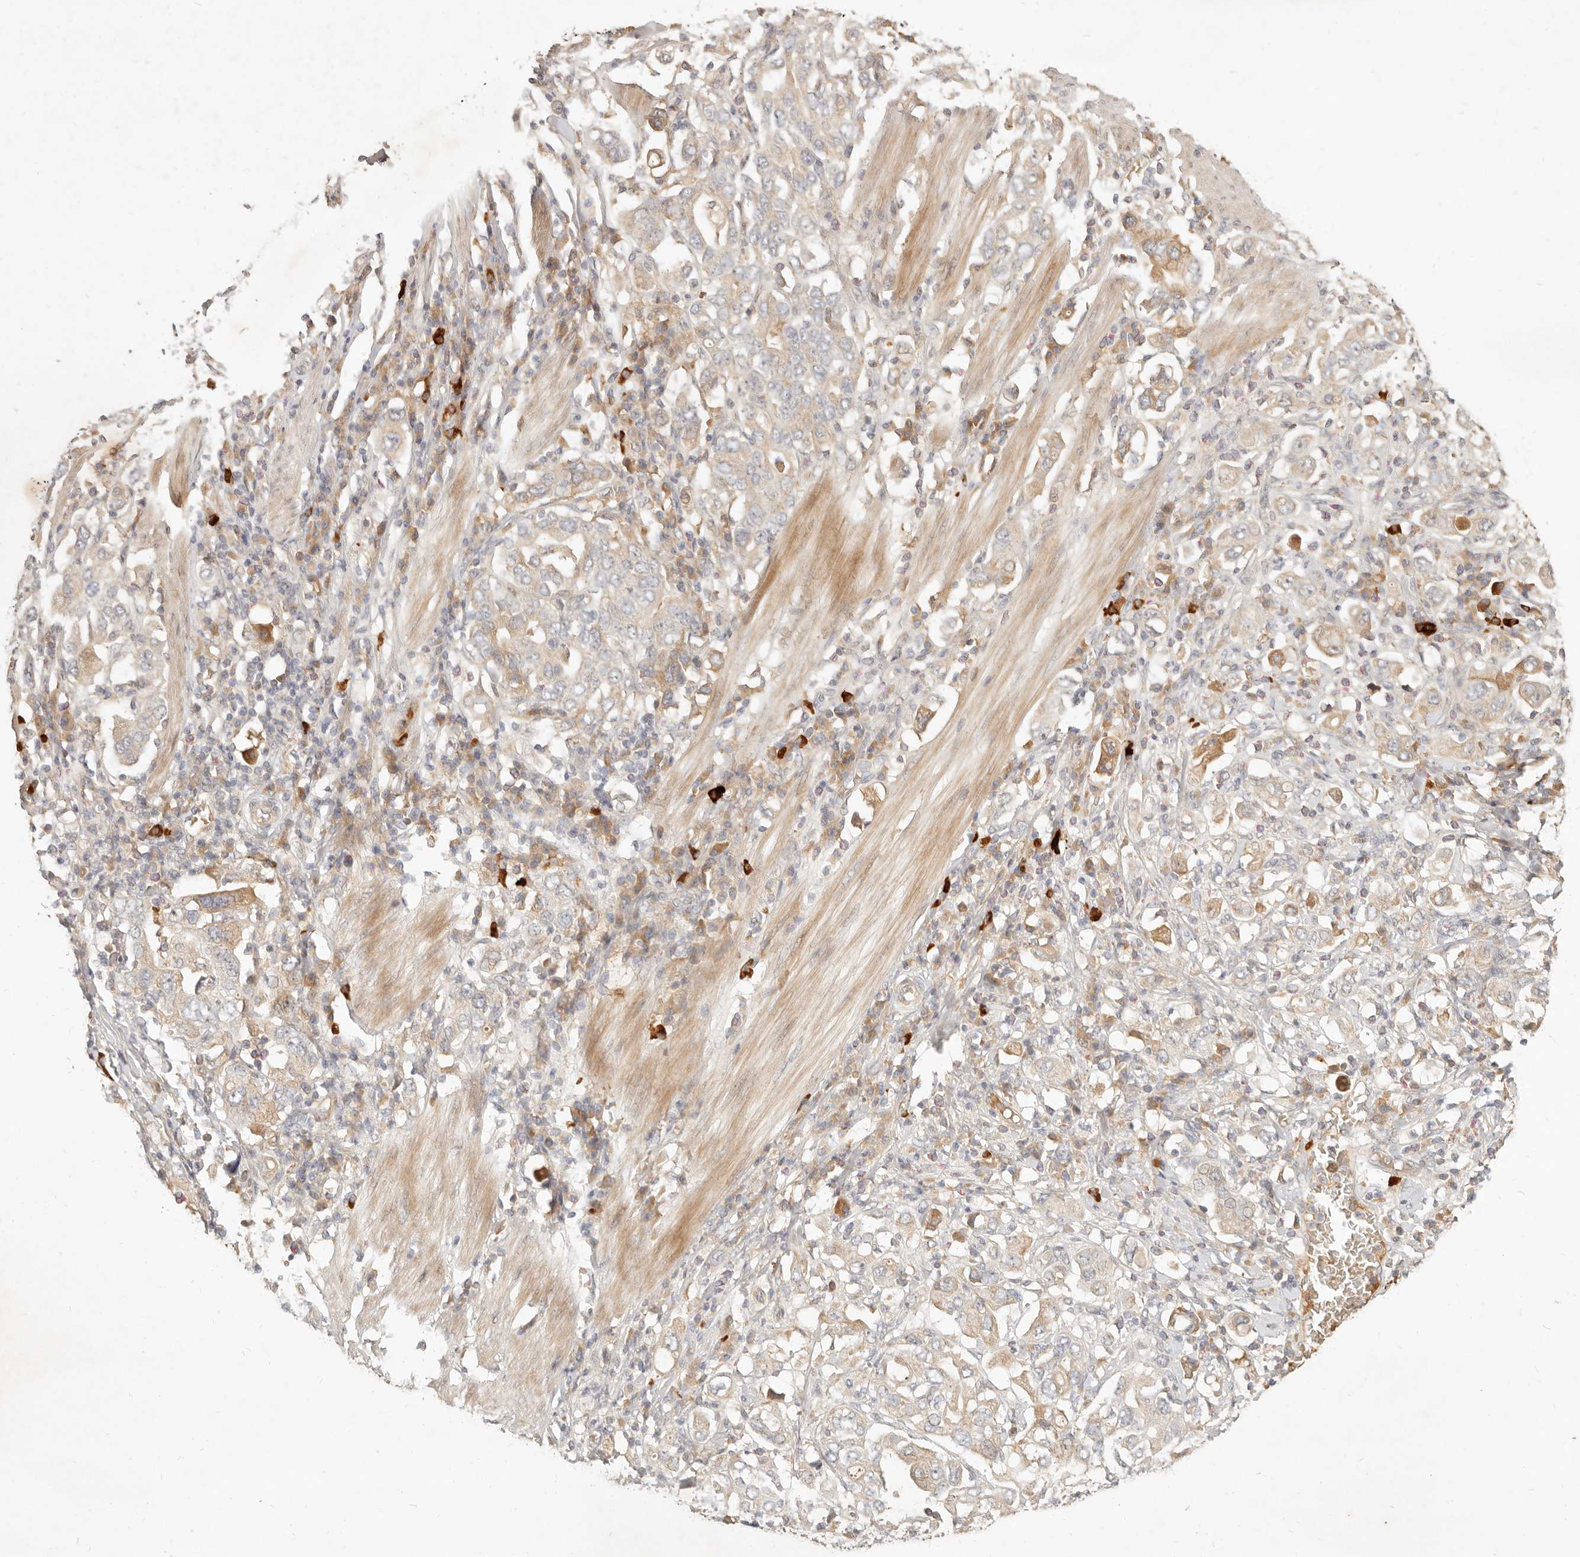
{"staining": {"intensity": "weak", "quantity": "25%-75%", "location": "cytoplasmic/membranous"}, "tissue": "stomach cancer", "cell_type": "Tumor cells", "image_type": "cancer", "snomed": [{"axis": "morphology", "description": "Adenocarcinoma, NOS"}, {"axis": "topography", "description": "Stomach, upper"}], "caption": "Immunohistochemical staining of human stomach cancer (adenocarcinoma) shows low levels of weak cytoplasmic/membranous protein positivity in about 25%-75% of tumor cells.", "gene": "UBXN11", "patient": {"sex": "male", "age": 62}}